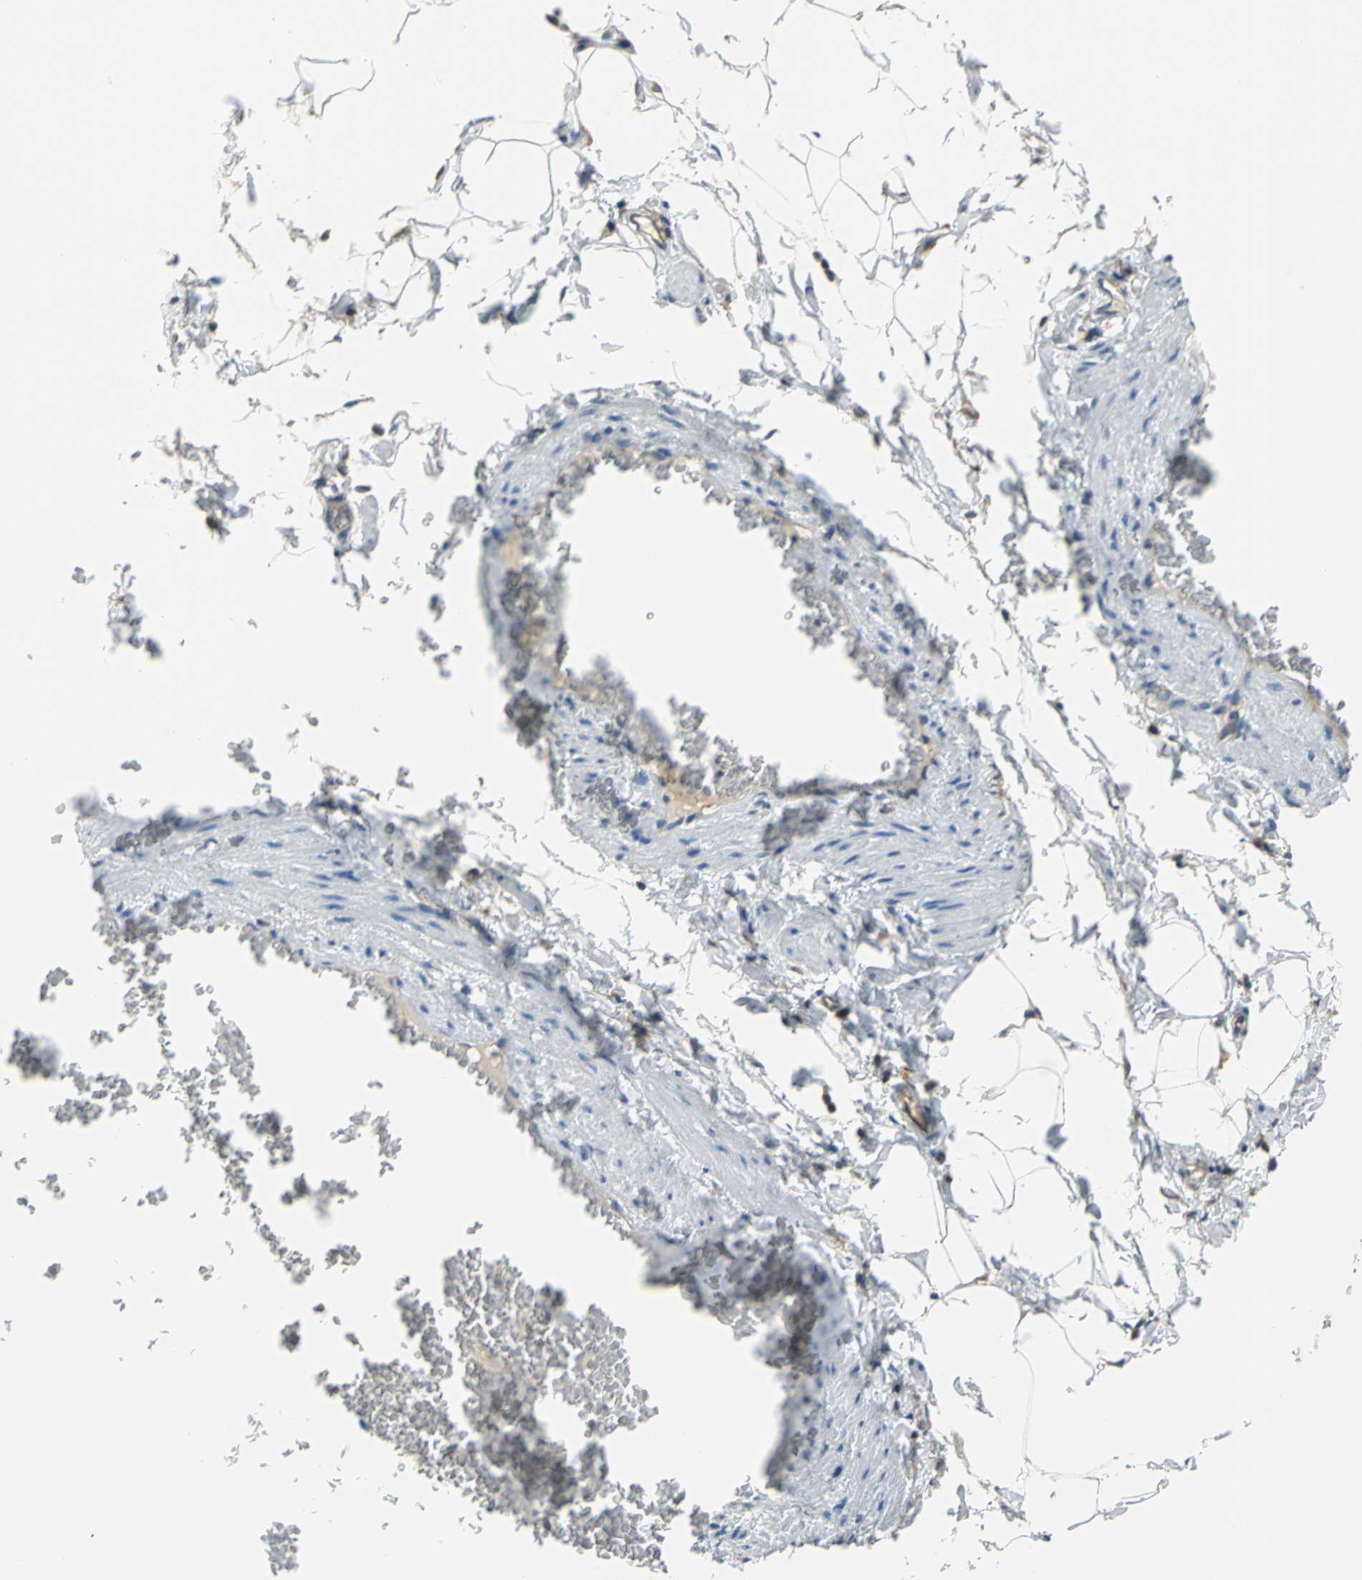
{"staining": {"intensity": "negative", "quantity": "none", "location": "none"}, "tissue": "adipose tissue", "cell_type": "Adipocytes", "image_type": "normal", "snomed": [{"axis": "morphology", "description": "Normal tissue, NOS"}, {"axis": "topography", "description": "Vascular tissue"}], "caption": "This is an IHC photomicrograph of normal human adipose tissue. There is no expression in adipocytes.", "gene": "TRIM25", "patient": {"sex": "male", "age": 41}}